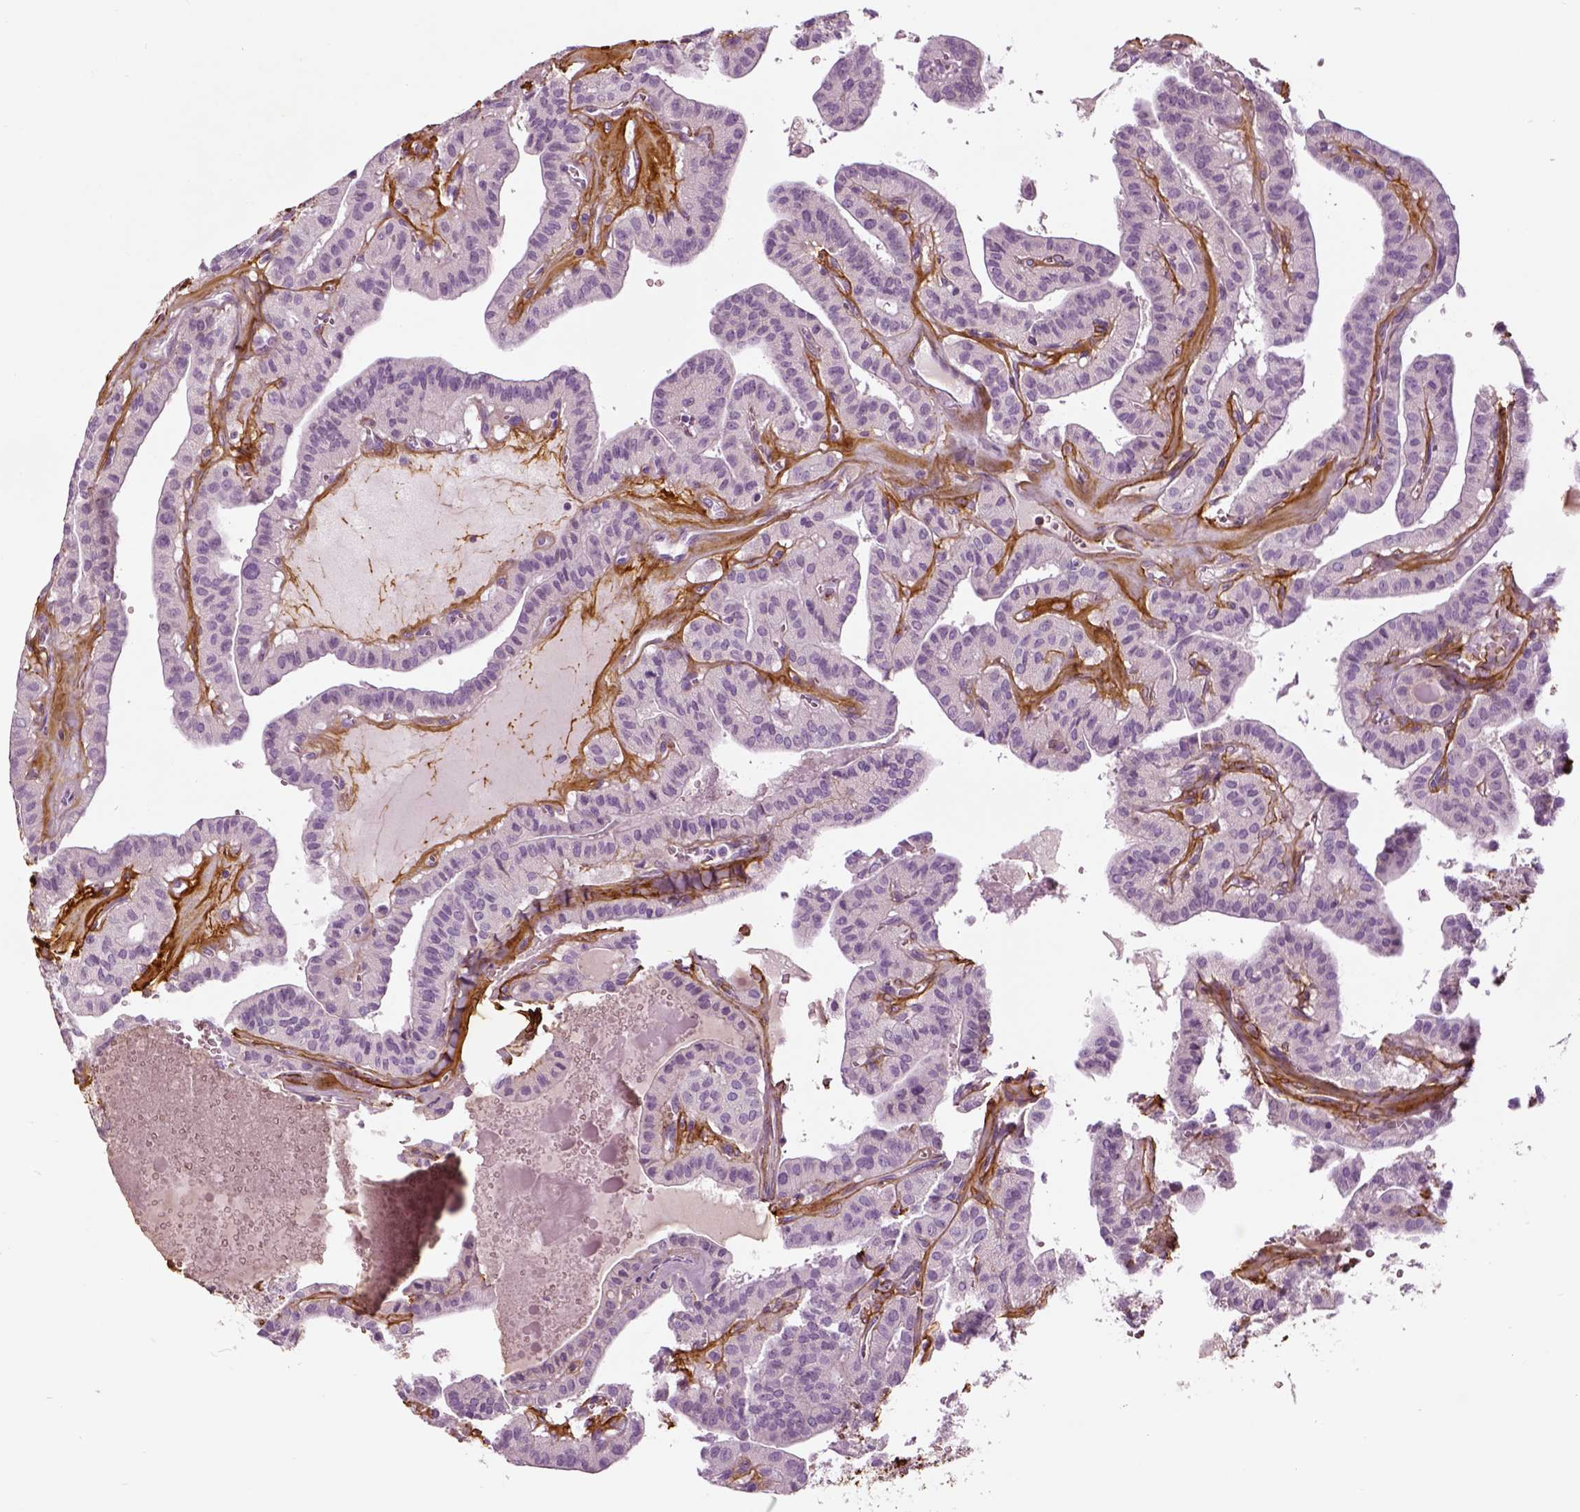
{"staining": {"intensity": "negative", "quantity": "none", "location": "none"}, "tissue": "thyroid cancer", "cell_type": "Tumor cells", "image_type": "cancer", "snomed": [{"axis": "morphology", "description": "Papillary adenocarcinoma, NOS"}, {"axis": "topography", "description": "Thyroid gland"}], "caption": "DAB immunohistochemical staining of human papillary adenocarcinoma (thyroid) shows no significant expression in tumor cells.", "gene": "COL6A2", "patient": {"sex": "male", "age": 52}}